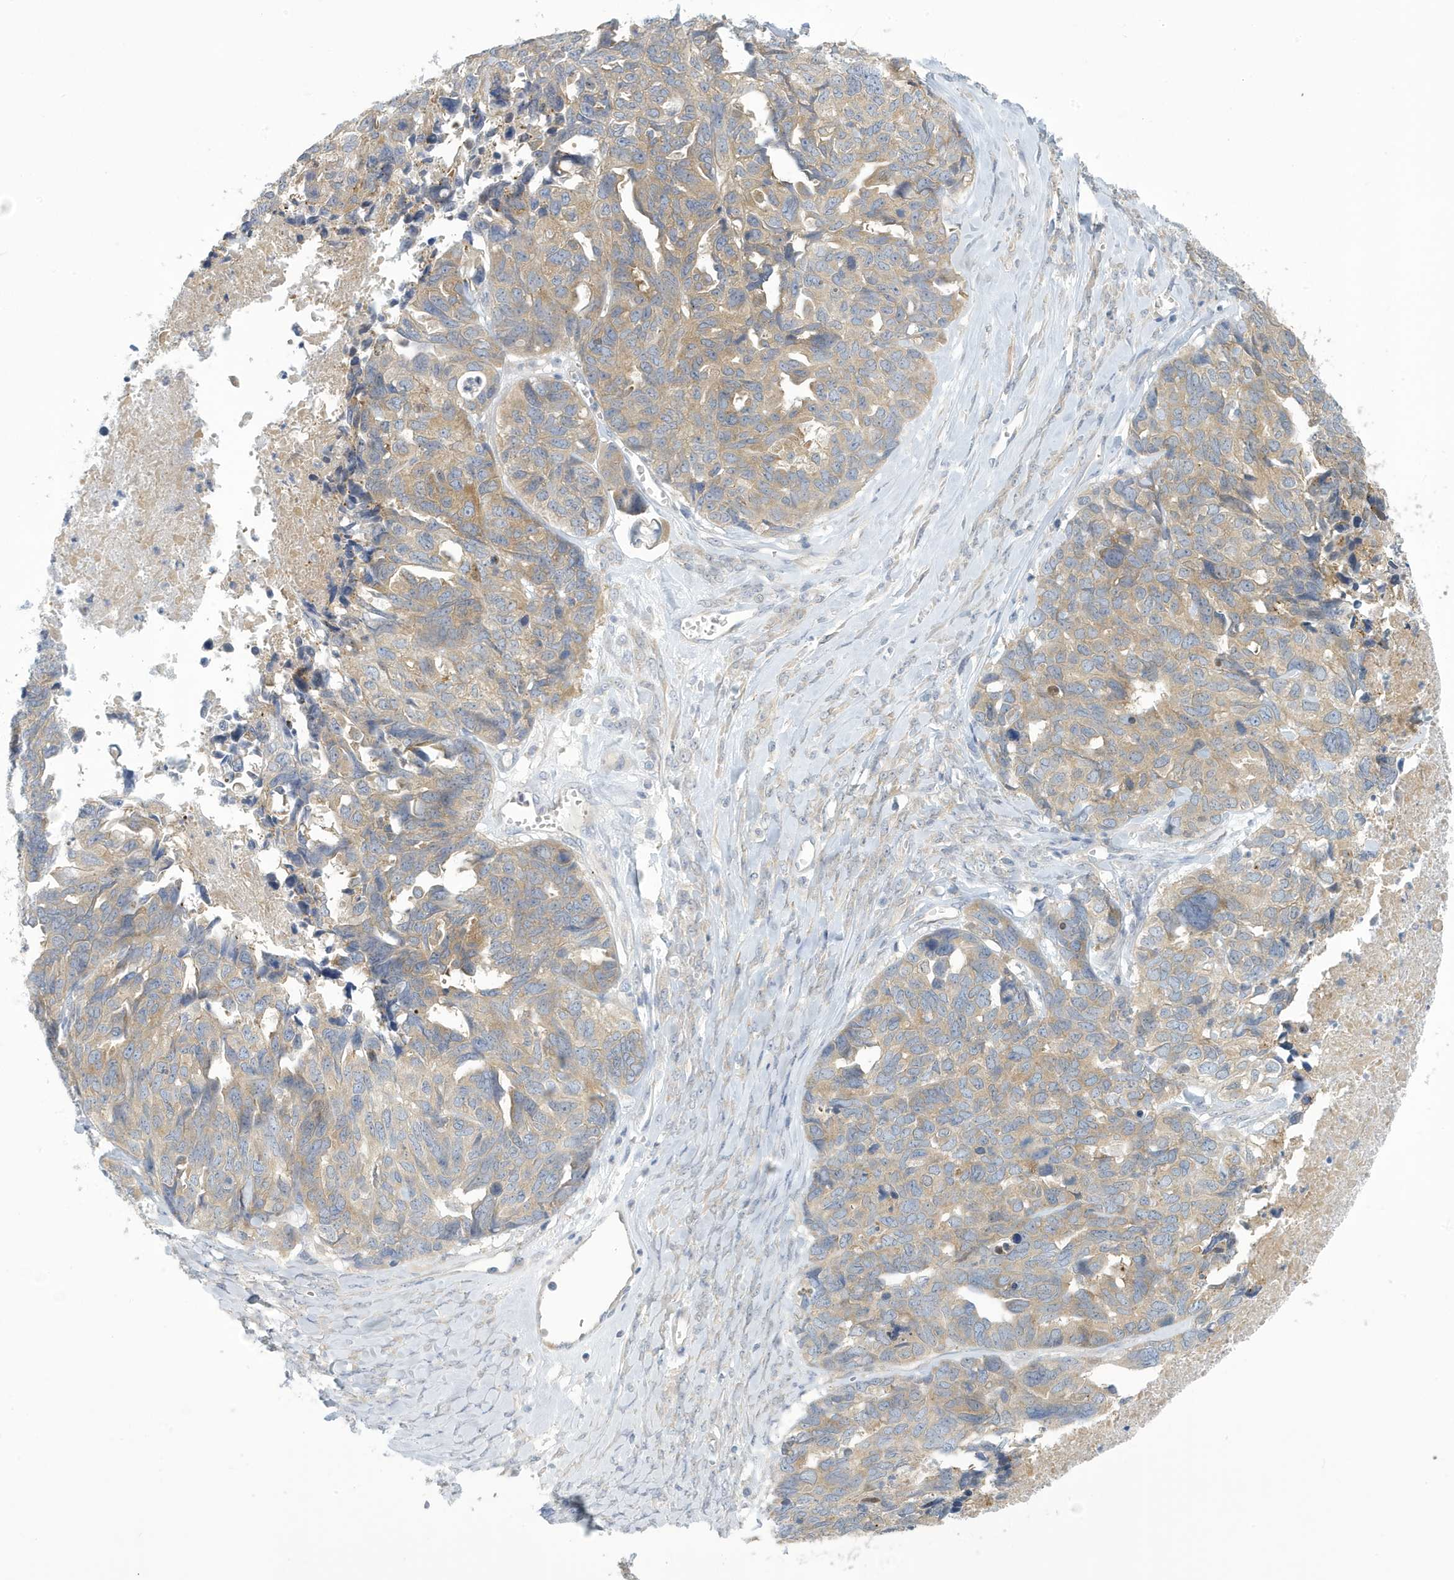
{"staining": {"intensity": "weak", "quantity": ">75%", "location": "cytoplasmic/membranous"}, "tissue": "ovarian cancer", "cell_type": "Tumor cells", "image_type": "cancer", "snomed": [{"axis": "morphology", "description": "Cystadenocarcinoma, serous, NOS"}, {"axis": "topography", "description": "Ovary"}], "caption": "Human ovarian cancer stained with a brown dye exhibits weak cytoplasmic/membranous positive staining in about >75% of tumor cells.", "gene": "VTA1", "patient": {"sex": "female", "age": 79}}